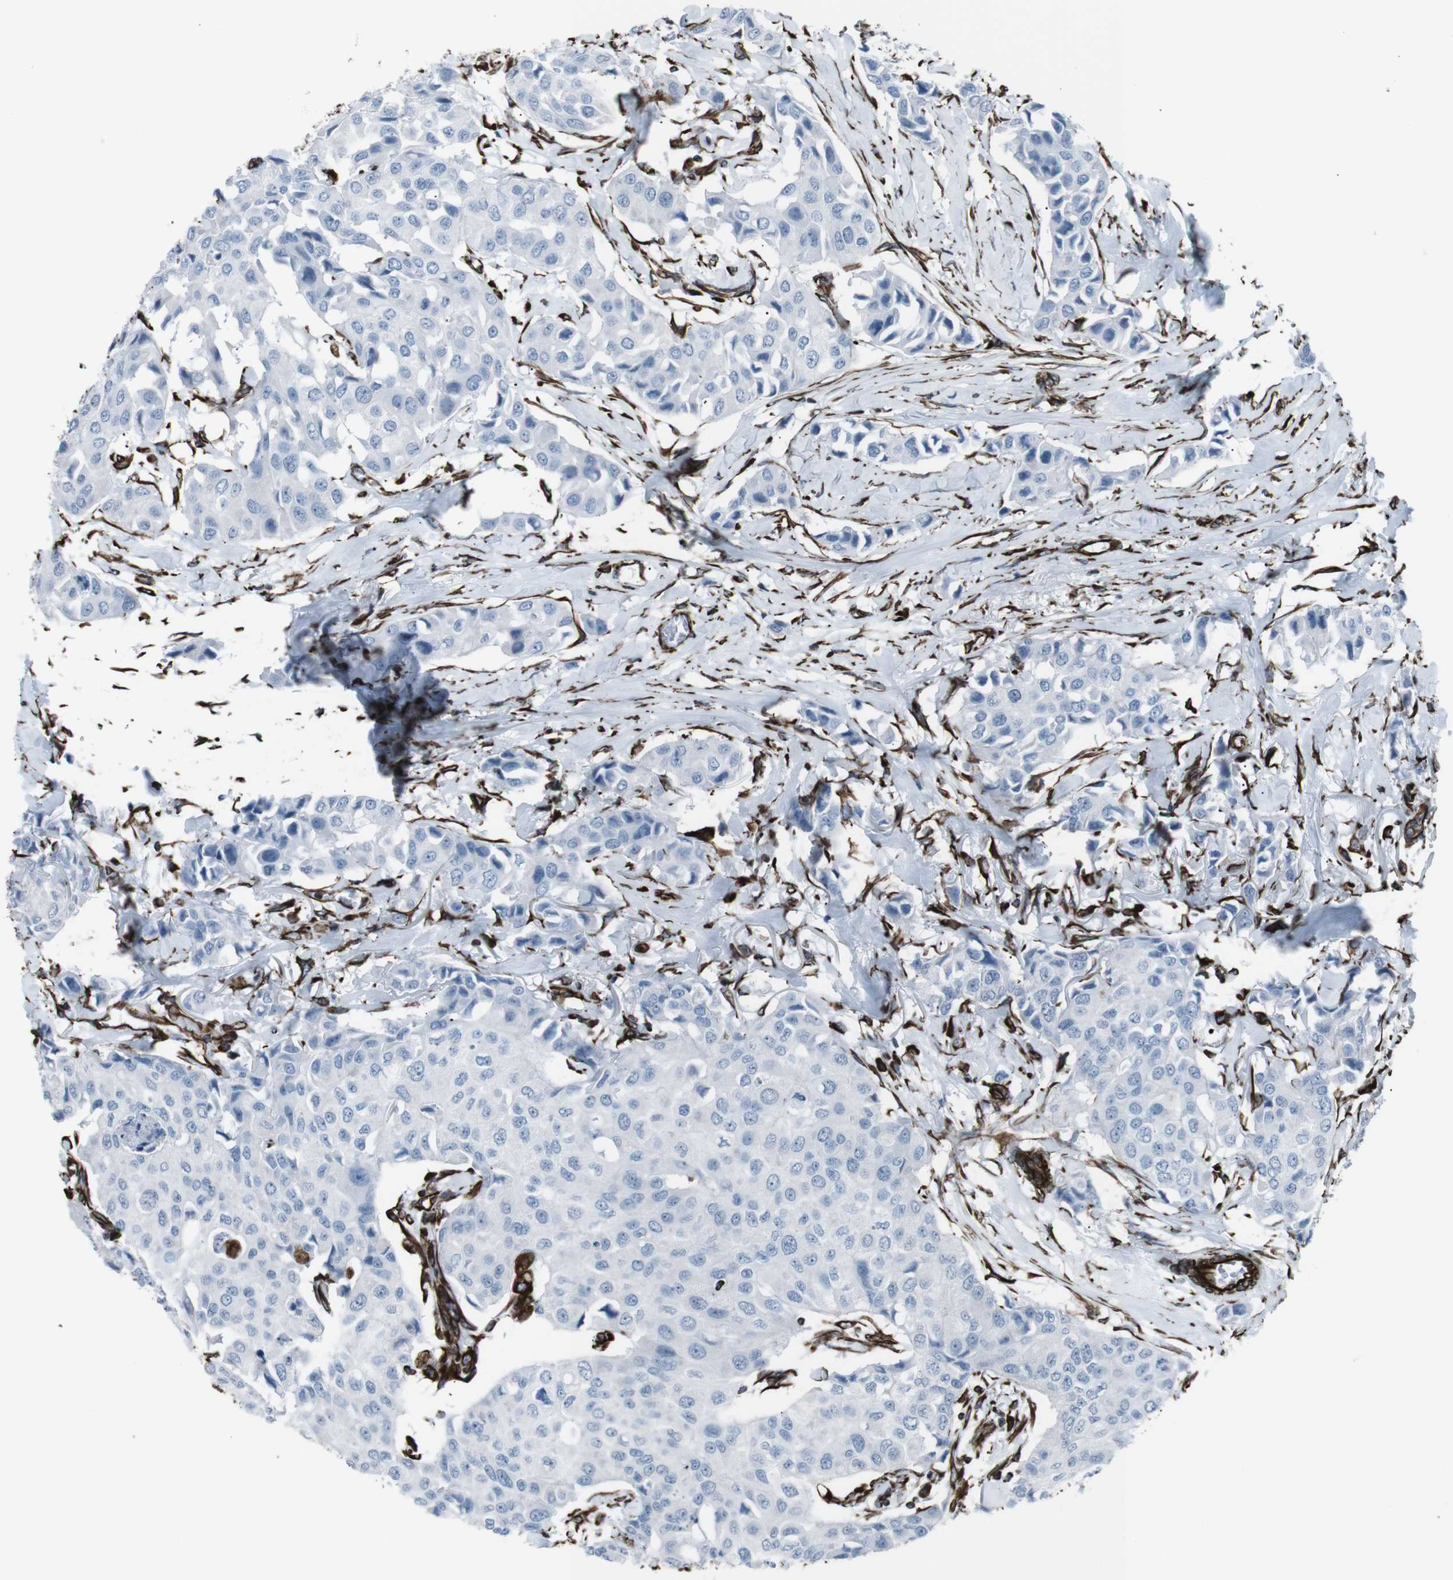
{"staining": {"intensity": "negative", "quantity": "none", "location": "none"}, "tissue": "breast cancer", "cell_type": "Tumor cells", "image_type": "cancer", "snomed": [{"axis": "morphology", "description": "Duct carcinoma"}, {"axis": "topography", "description": "Breast"}], "caption": "Immunohistochemistry (IHC) histopathology image of breast cancer stained for a protein (brown), which exhibits no positivity in tumor cells.", "gene": "ZDHHC6", "patient": {"sex": "female", "age": 80}}